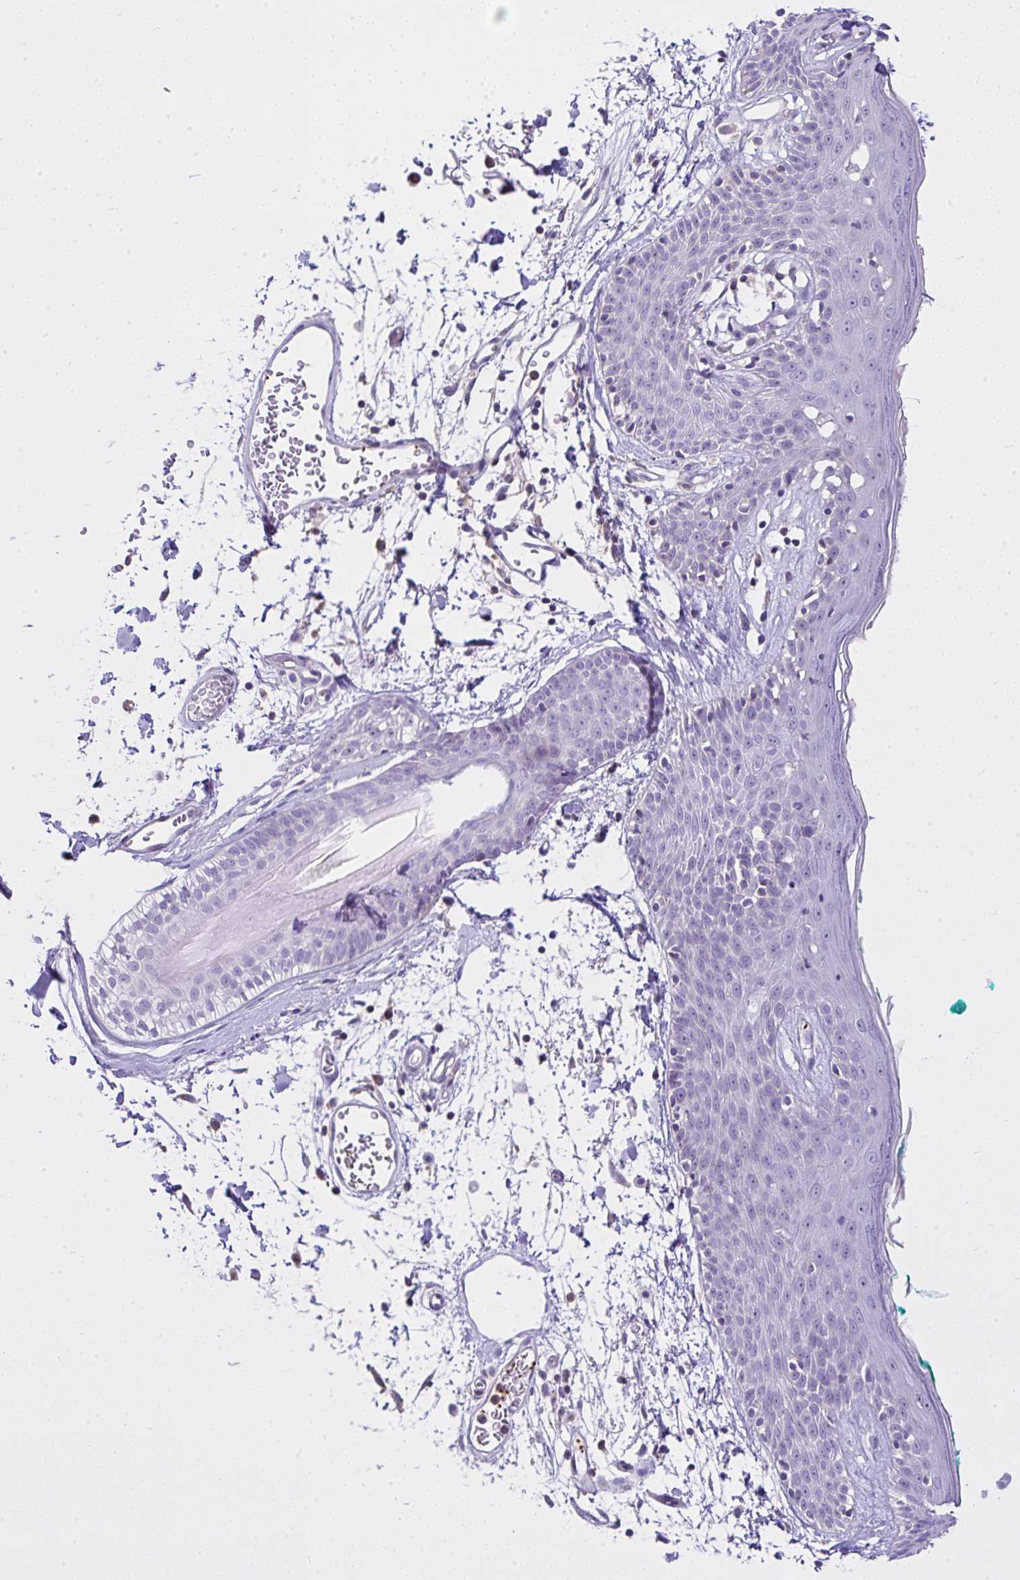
{"staining": {"intensity": "negative", "quantity": "none", "location": "none"}, "tissue": "skin", "cell_type": "Fibroblasts", "image_type": "normal", "snomed": [{"axis": "morphology", "description": "Normal tissue, NOS"}, {"axis": "topography", "description": "Skin"}], "caption": "Immunohistochemical staining of normal skin reveals no significant staining in fibroblasts. (DAB (3,3'-diaminobenzidine) immunohistochemistry (IHC), high magnification).", "gene": "CCDC142", "patient": {"sex": "male", "age": 79}}